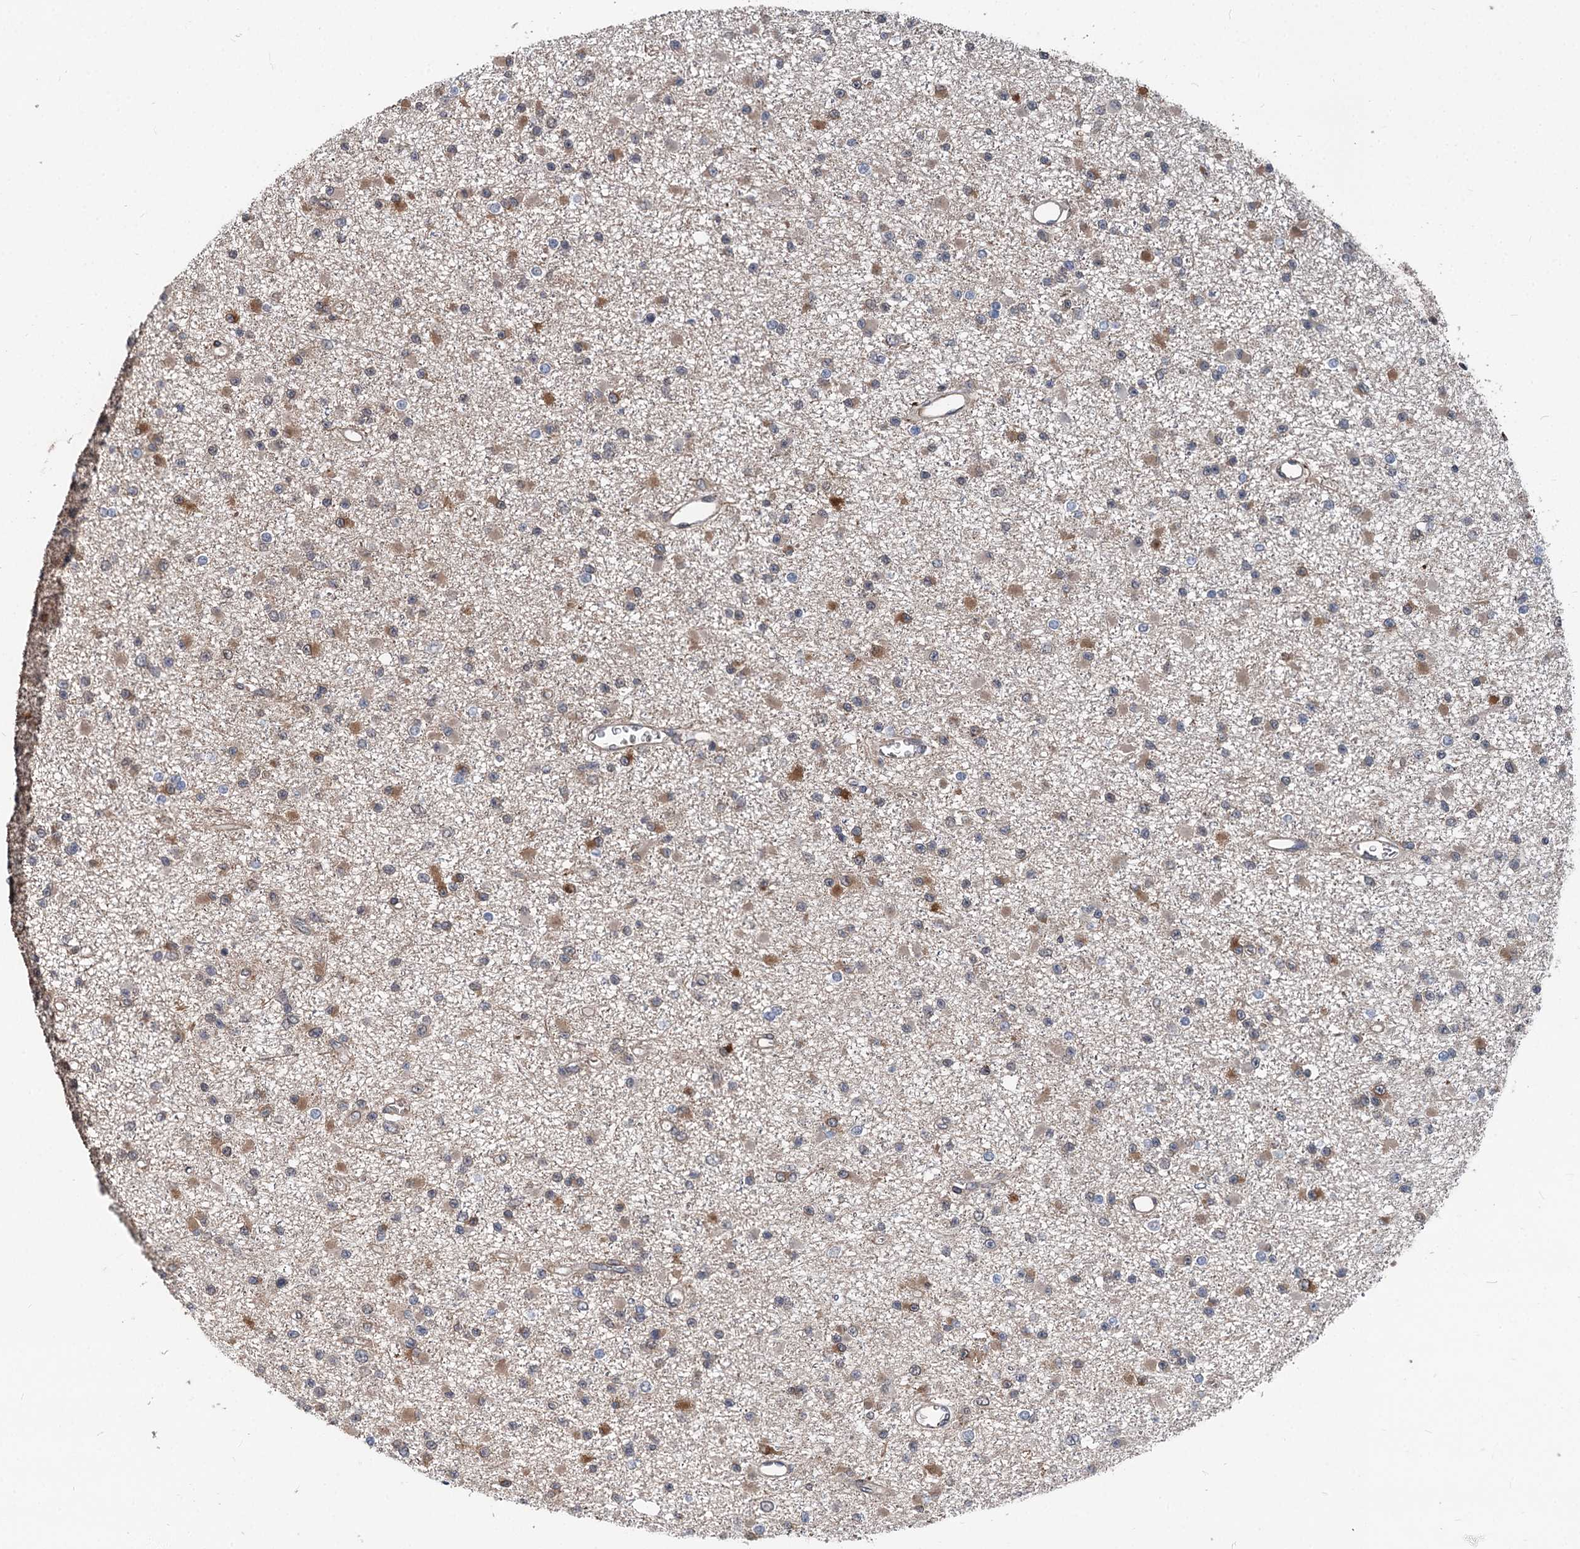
{"staining": {"intensity": "moderate", "quantity": "<25%", "location": "cytoplasmic/membranous"}, "tissue": "glioma", "cell_type": "Tumor cells", "image_type": "cancer", "snomed": [{"axis": "morphology", "description": "Glioma, malignant, Low grade"}, {"axis": "topography", "description": "Brain"}], "caption": "Moderate cytoplasmic/membranous staining for a protein is seen in about <25% of tumor cells of glioma using immunohistochemistry (IHC).", "gene": "STIM1", "patient": {"sex": "female", "age": 22}}